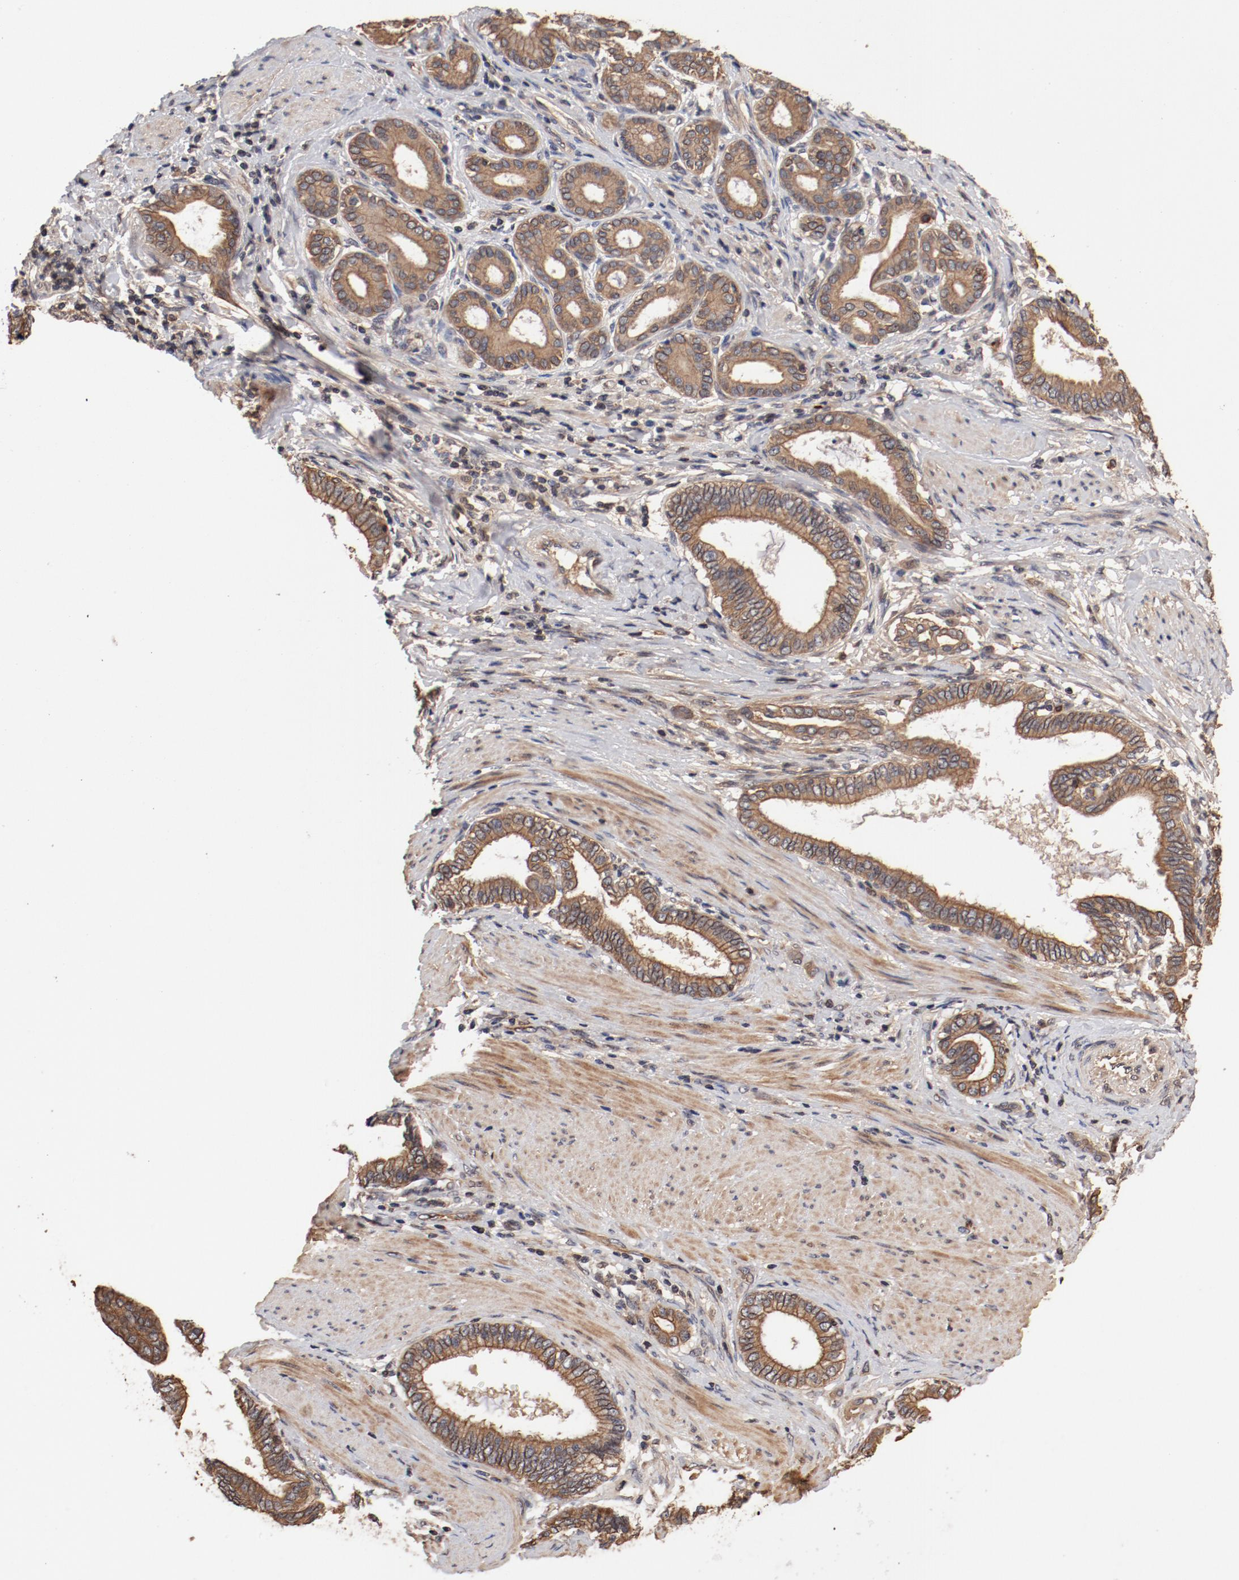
{"staining": {"intensity": "moderate", "quantity": ">75%", "location": "cytoplasmic/membranous"}, "tissue": "pancreatic cancer", "cell_type": "Tumor cells", "image_type": "cancer", "snomed": [{"axis": "morphology", "description": "Adenocarcinoma, NOS"}, {"axis": "topography", "description": "Pancreas"}], "caption": "Immunohistochemistry image of human pancreatic cancer (adenocarcinoma) stained for a protein (brown), which exhibits medium levels of moderate cytoplasmic/membranous expression in approximately >75% of tumor cells.", "gene": "GUF1", "patient": {"sex": "female", "age": 64}}